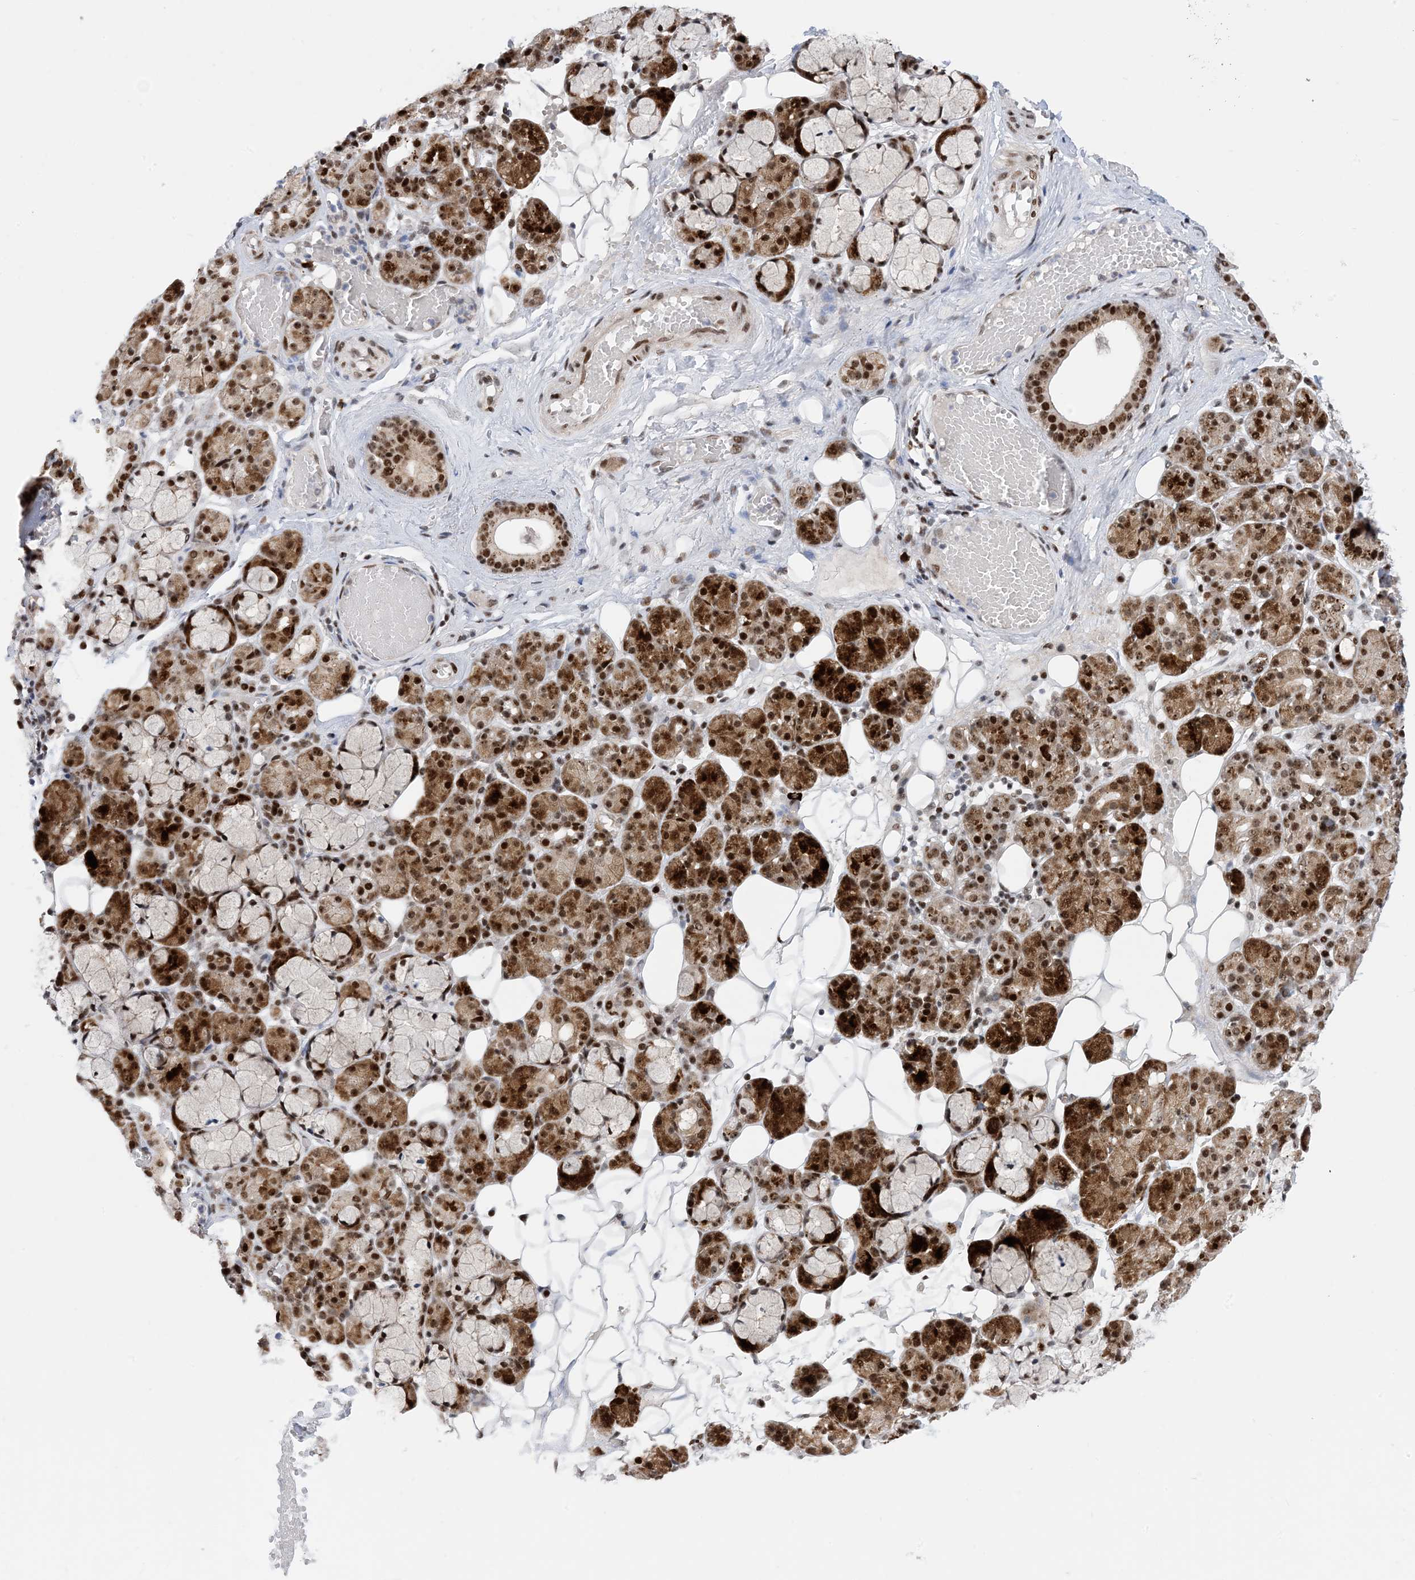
{"staining": {"intensity": "strong", "quantity": ">75%", "location": "cytoplasmic/membranous,nuclear"}, "tissue": "salivary gland", "cell_type": "Glandular cells", "image_type": "normal", "snomed": [{"axis": "morphology", "description": "Normal tissue, NOS"}, {"axis": "topography", "description": "Salivary gland"}], "caption": "Strong cytoplasmic/membranous,nuclear expression is seen in about >75% of glandular cells in normal salivary gland. Ihc stains the protein of interest in brown and the nuclei are stained blue.", "gene": "TSPYL1", "patient": {"sex": "male", "age": 63}}